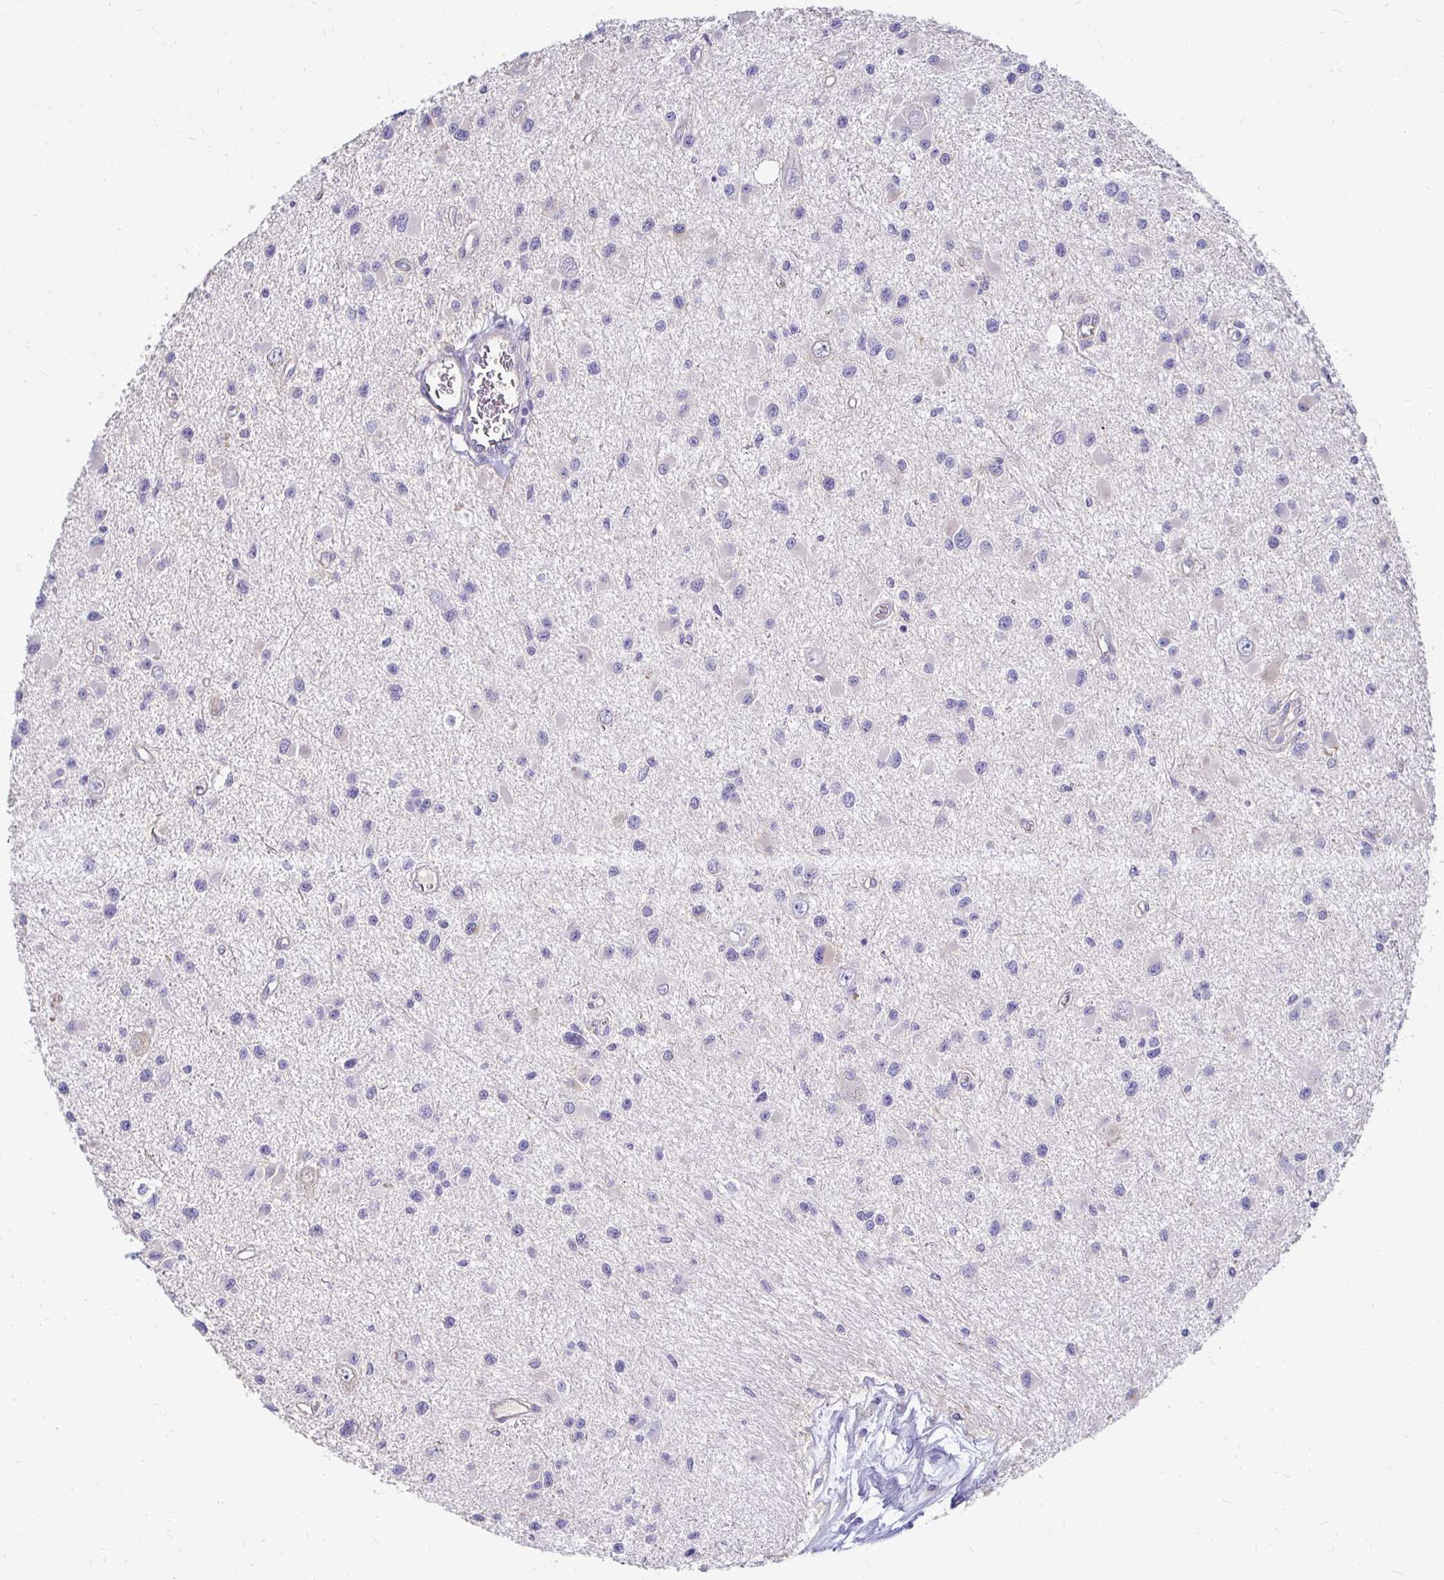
{"staining": {"intensity": "negative", "quantity": "none", "location": "none"}, "tissue": "glioma", "cell_type": "Tumor cells", "image_type": "cancer", "snomed": [{"axis": "morphology", "description": "Glioma, malignant, High grade"}, {"axis": "topography", "description": "Brain"}], "caption": "This is an immunohistochemistry micrograph of human malignant high-grade glioma. There is no staining in tumor cells.", "gene": "AKAP6", "patient": {"sex": "male", "age": 54}}